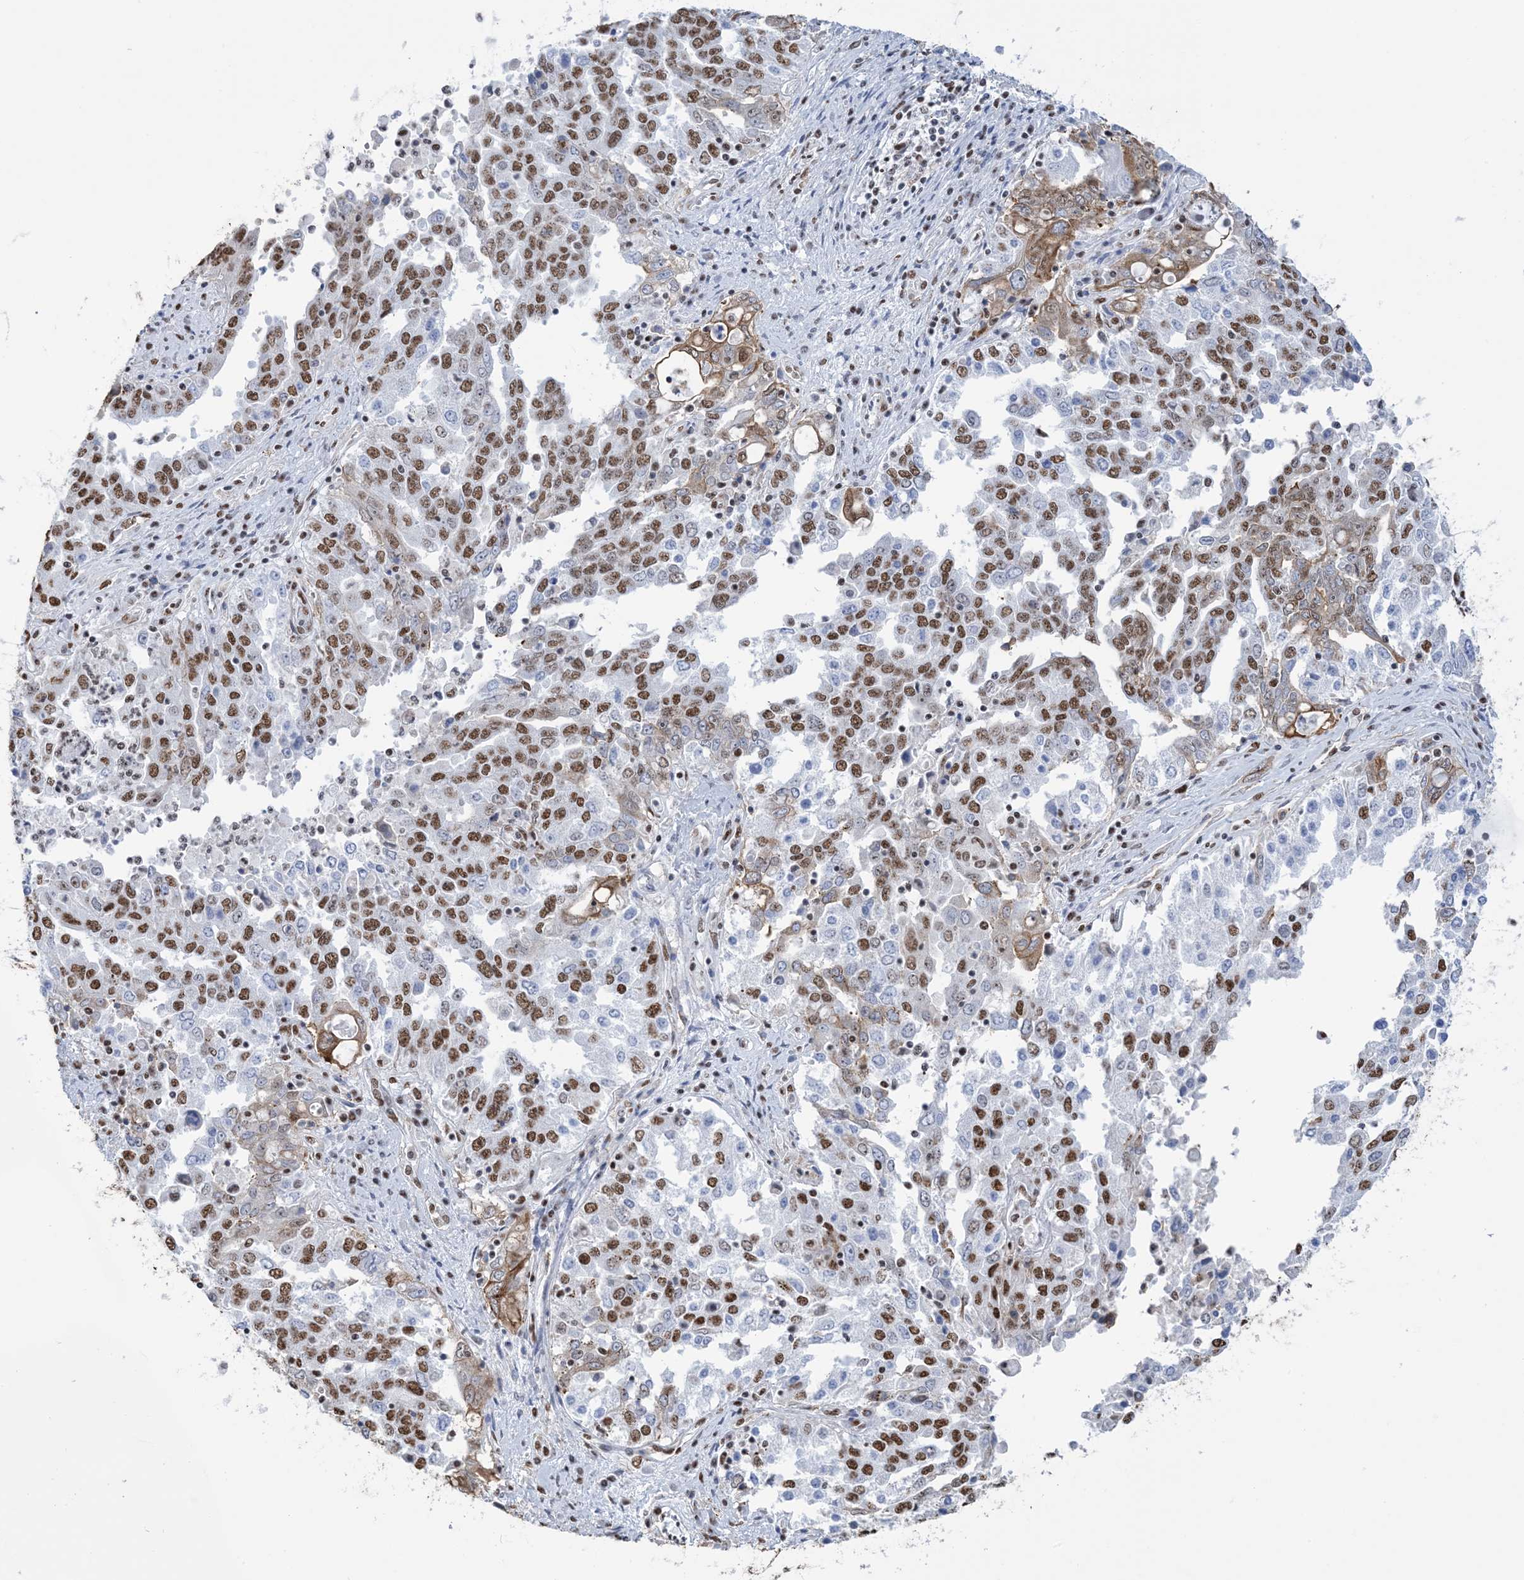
{"staining": {"intensity": "strong", "quantity": "25%-75%", "location": "nuclear"}, "tissue": "ovarian cancer", "cell_type": "Tumor cells", "image_type": "cancer", "snomed": [{"axis": "morphology", "description": "Carcinoma, endometroid"}, {"axis": "topography", "description": "Ovary"}], "caption": "Immunohistochemistry histopathology image of neoplastic tissue: ovarian cancer (endometroid carcinoma) stained using immunohistochemistry displays high levels of strong protein expression localized specifically in the nuclear of tumor cells, appearing as a nuclear brown color.", "gene": "ZNF792", "patient": {"sex": "female", "age": 62}}